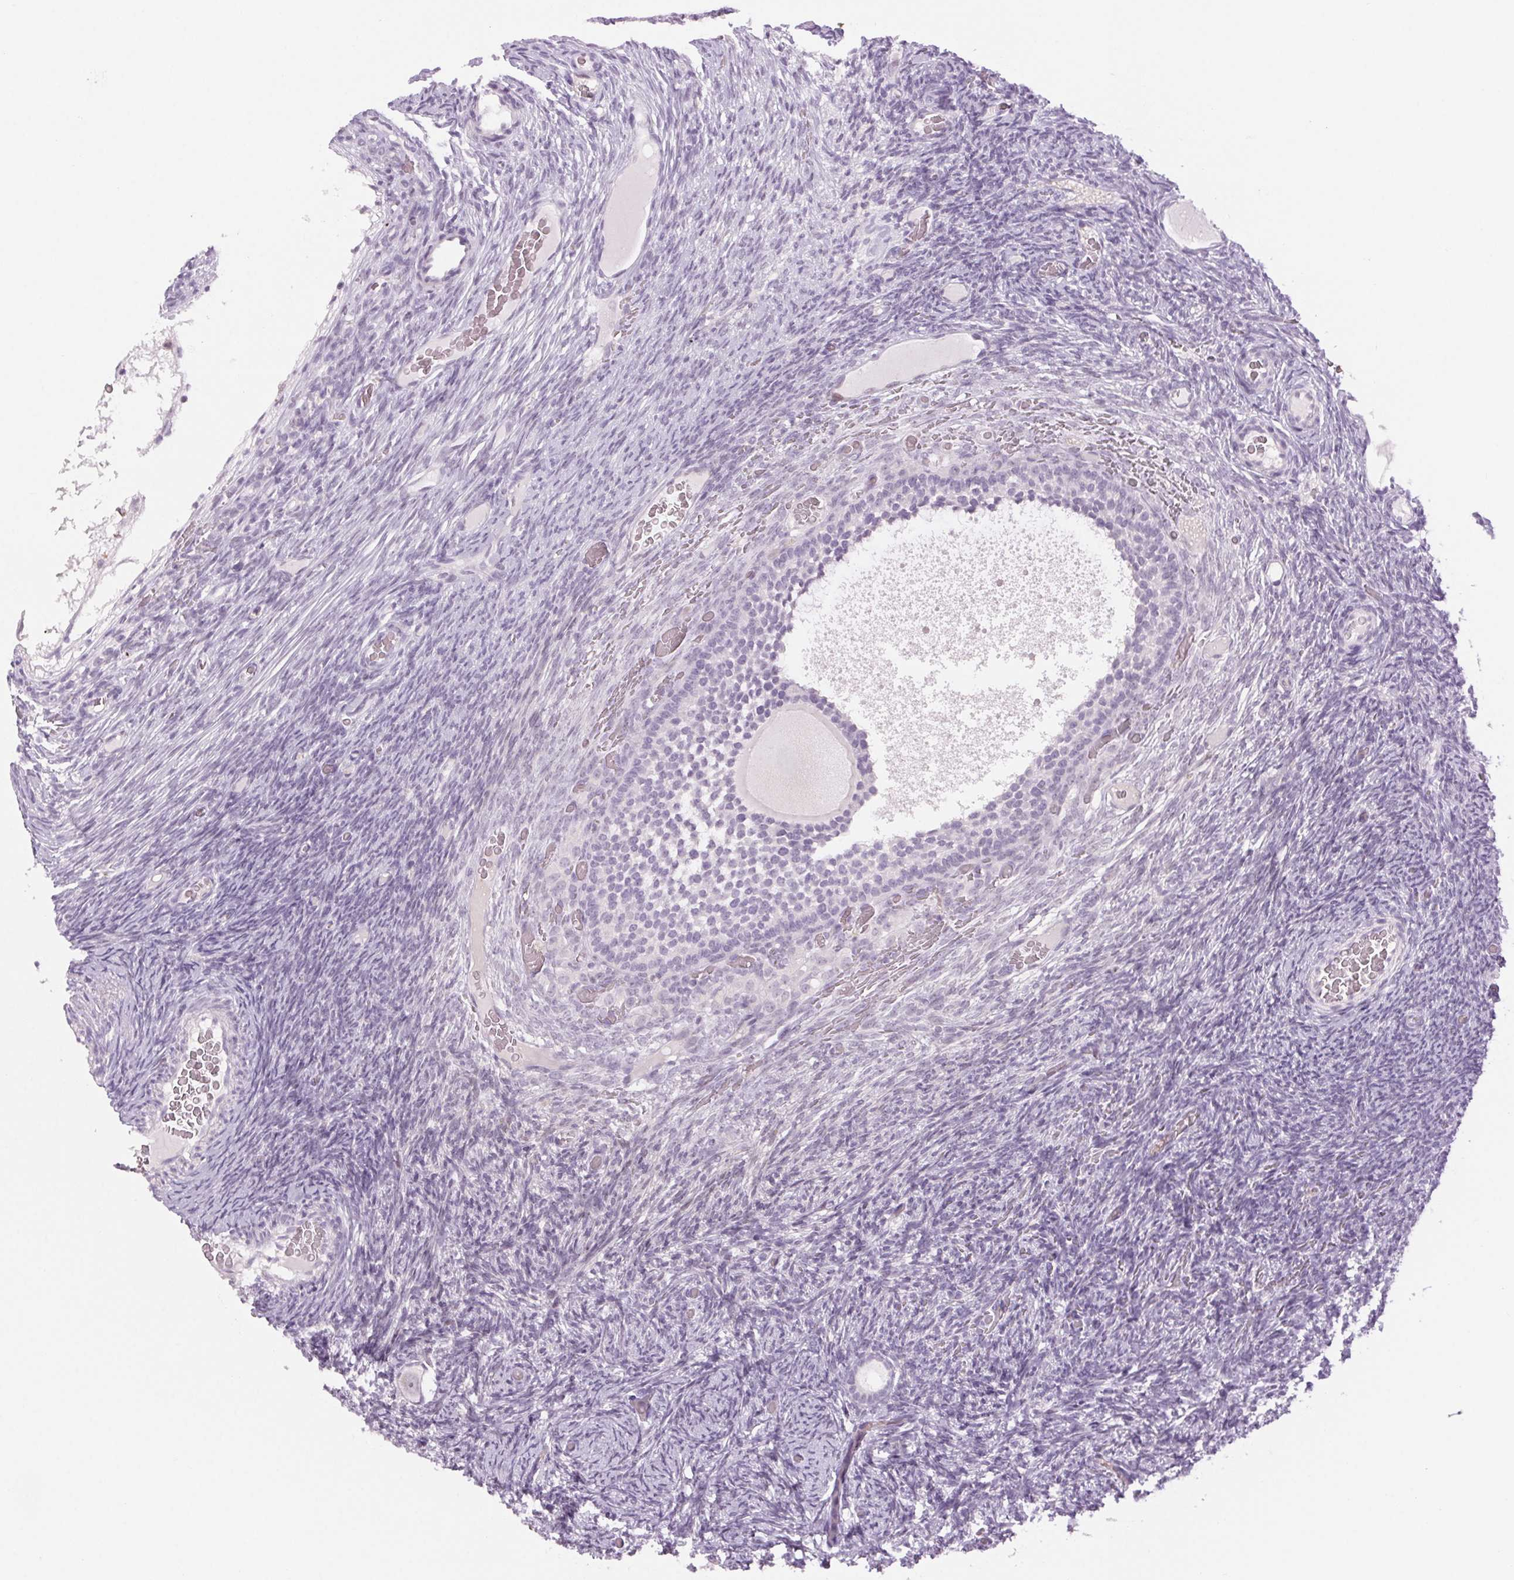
{"staining": {"intensity": "negative", "quantity": "none", "location": "none"}, "tissue": "ovary", "cell_type": "Follicle cells", "image_type": "normal", "snomed": [{"axis": "morphology", "description": "Normal tissue, NOS"}, {"axis": "topography", "description": "Ovary"}], "caption": "IHC histopathology image of unremarkable human ovary stained for a protein (brown), which demonstrates no expression in follicle cells. (Immunohistochemistry (ihc), brightfield microscopy, high magnification).", "gene": "SLC6A19", "patient": {"sex": "female", "age": 34}}